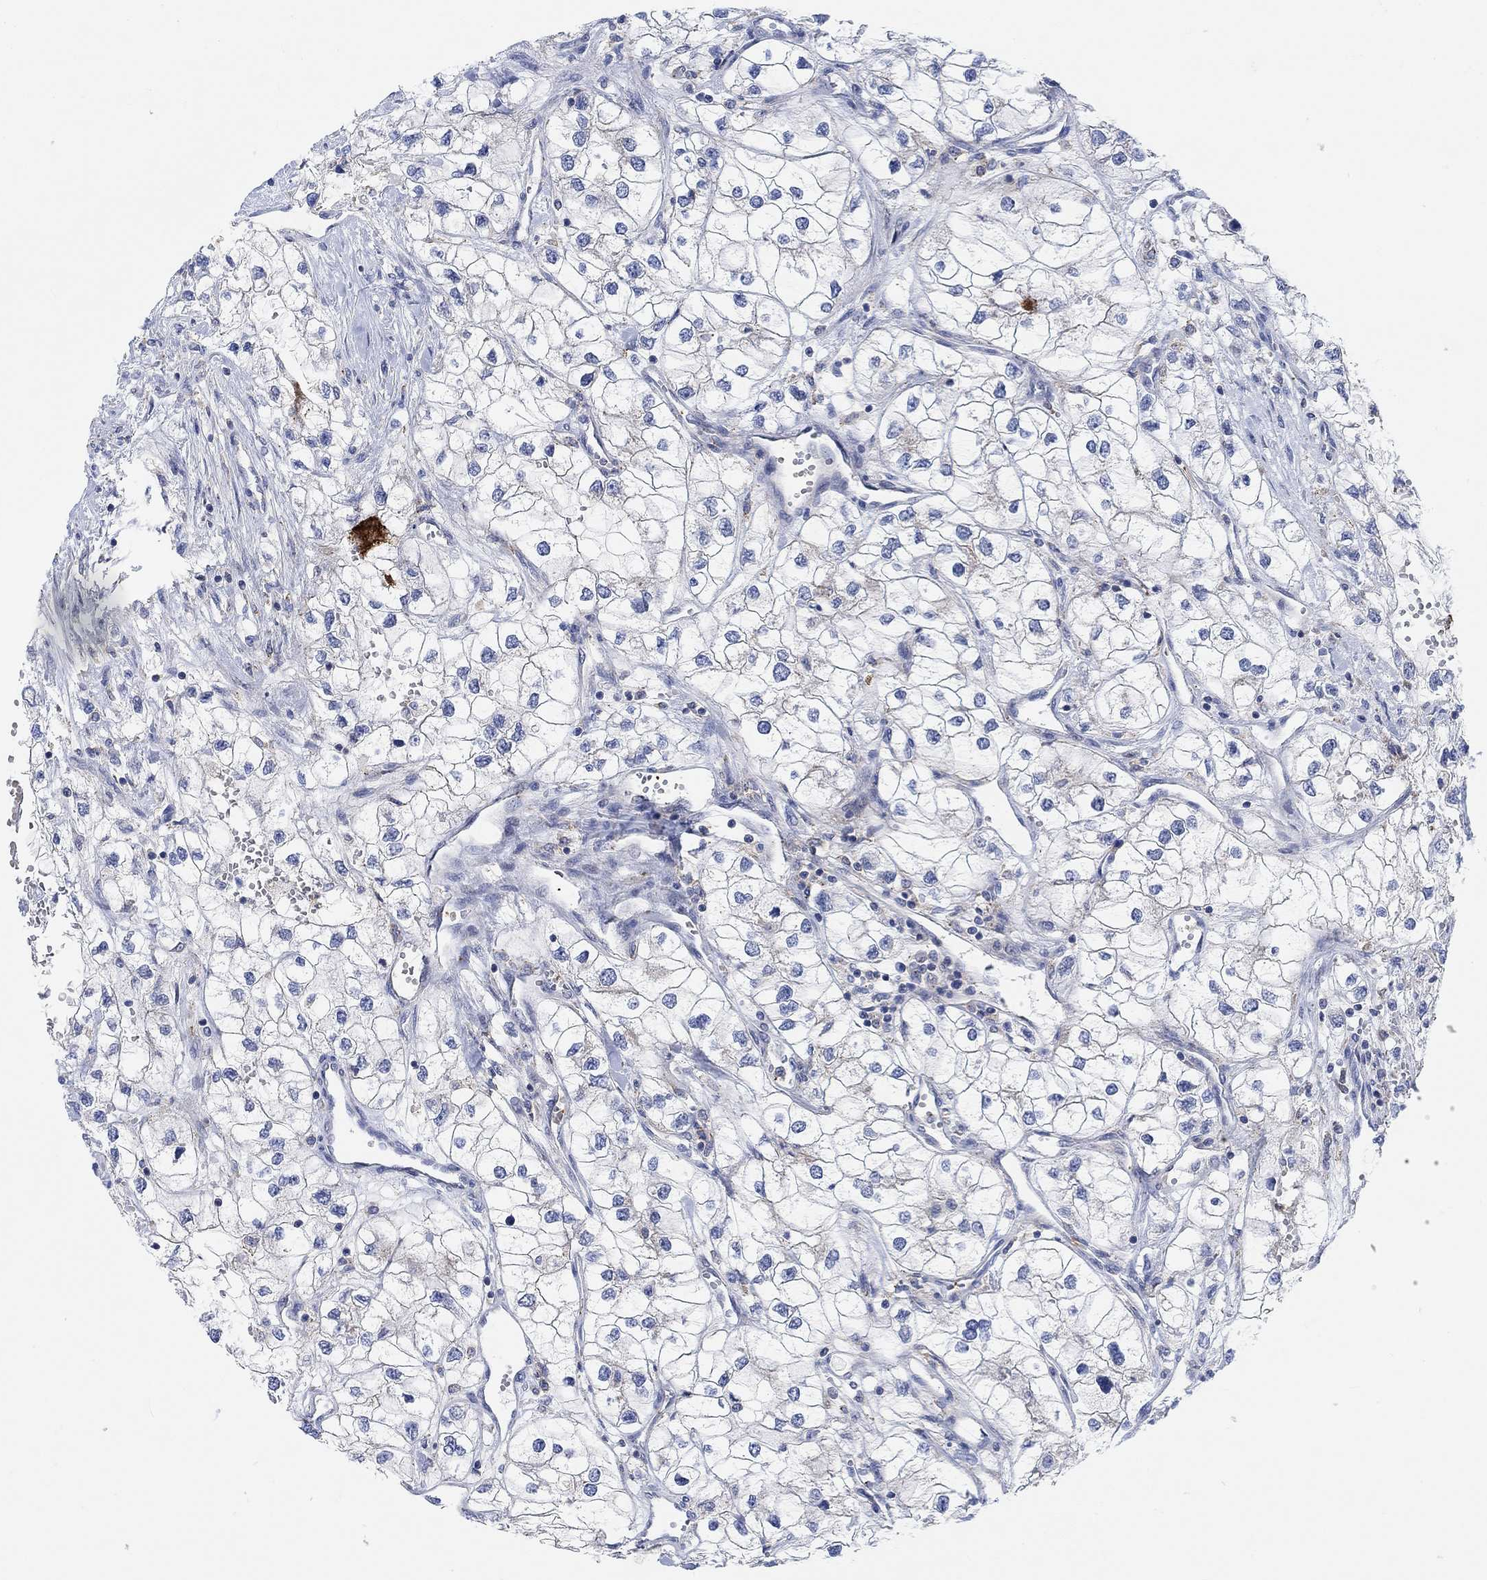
{"staining": {"intensity": "negative", "quantity": "none", "location": "none"}, "tissue": "renal cancer", "cell_type": "Tumor cells", "image_type": "cancer", "snomed": [{"axis": "morphology", "description": "Adenocarcinoma, NOS"}, {"axis": "topography", "description": "Kidney"}], "caption": "Immunohistochemistry histopathology image of neoplastic tissue: adenocarcinoma (renal) stained with DAB (3,3'-diaminobenzidine) exhibits no significant protein expression in tumor cells. (IHC, brightfield microscopy, high magnification).", "gene": "PMFBP1", "patient": {"sex": "male", "age": 59}}